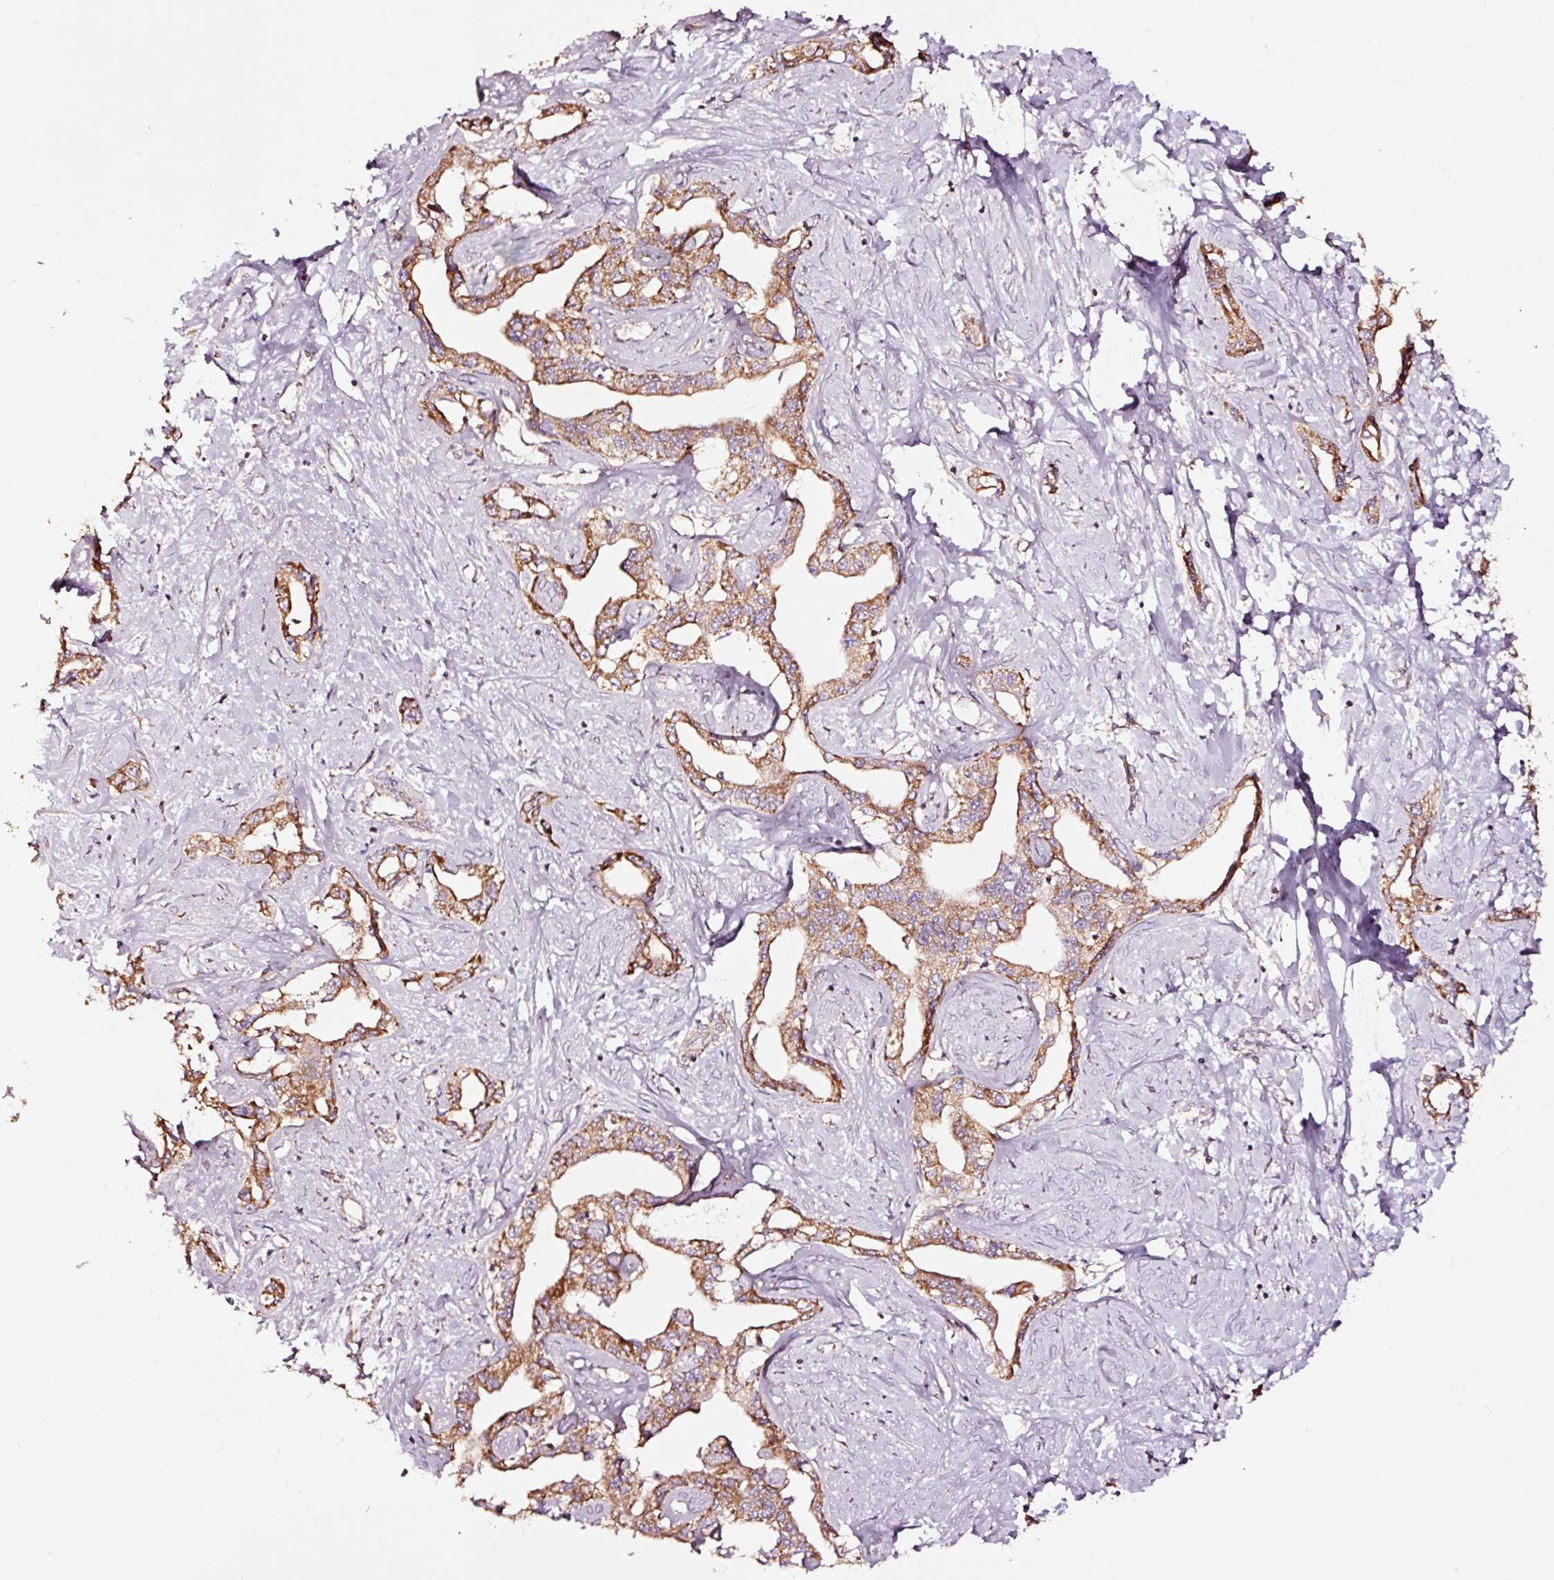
{"staining": {"intensity": "moderate", "quantity": ">75%", "location": "cytoplasmic/membranous"}, "tissue": "liver cancer", "cell_type": "Tumor cells", "image_type": "cancer", "snomed": [{"axis": "morphology", "description": "Cholangiocarcinoma"}, {"axis": "topography", "description": "Liver"}], "caption": "High-magnification brightfield microscopy of liver cholangiocarcinoma stained with DAB (brown) and counterstained with hematoxylin (blue). tumor cells exhibit moderate cytoplasmic/membranous staining is seen in about>75% of cells.", "gene": "TPM1", "patient": {"sex": "male", "age": 59}}